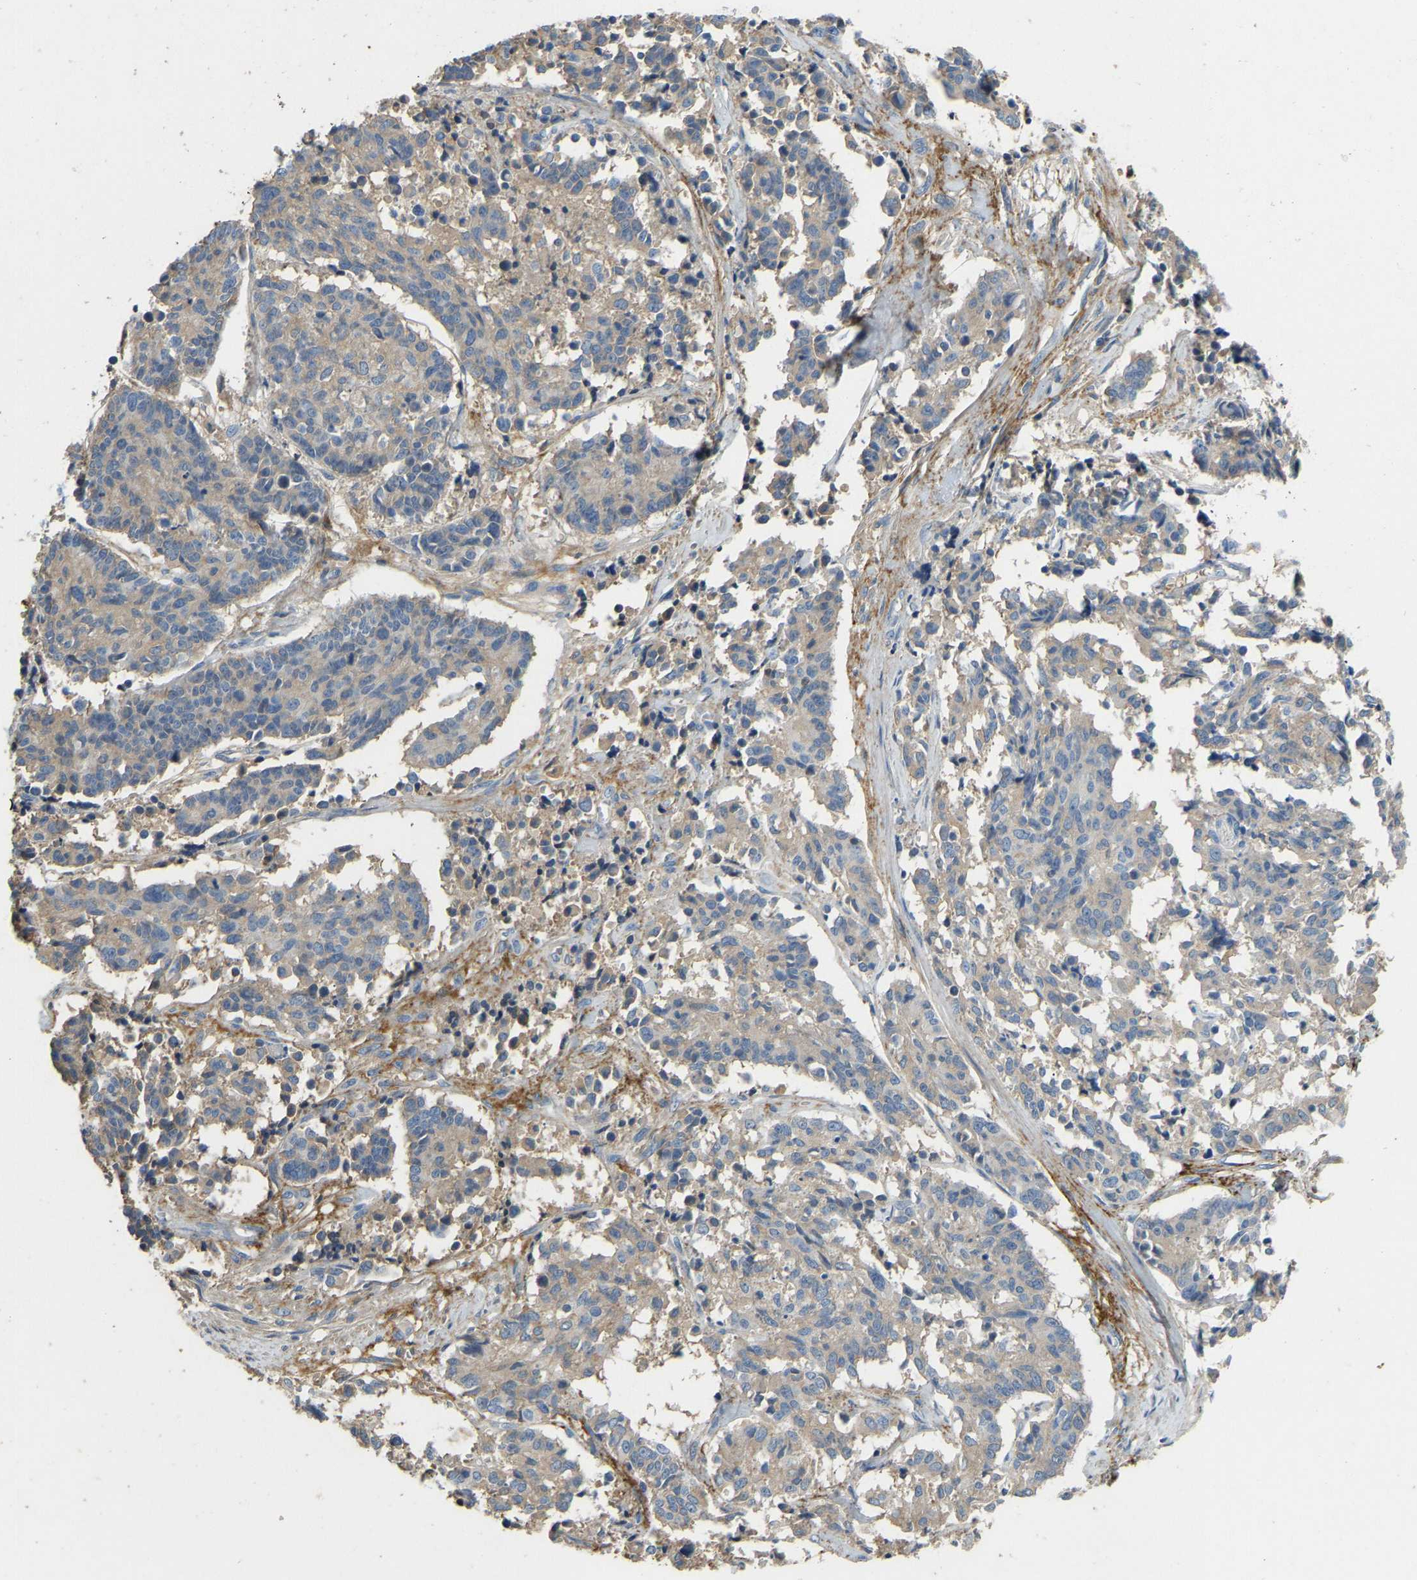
{"staining": {"intensity": "moderate", "quantity": "<25%", "location": "cytoplasmic/membranous"}, "tissue": "cervical cancer", "cell_type": "Tumor cells", "image_type": "cancer", "snomed": [{"axis": "morphology", "description": "Squamous cell carcinoma, NOS"}, {"axis": "topography", "description": "Cervix"}], "caption": "This photomicrograph displays cervical squamous cell carcinoma stained with immunohistochemistry to label a protein in brown. The cytoplasmic/membranous of tumor cells show moderate positivity for the protein. Nuclei are counter-stained blue.", "gene": "STC1", "patient": {"sex": "female", "age": 35}}